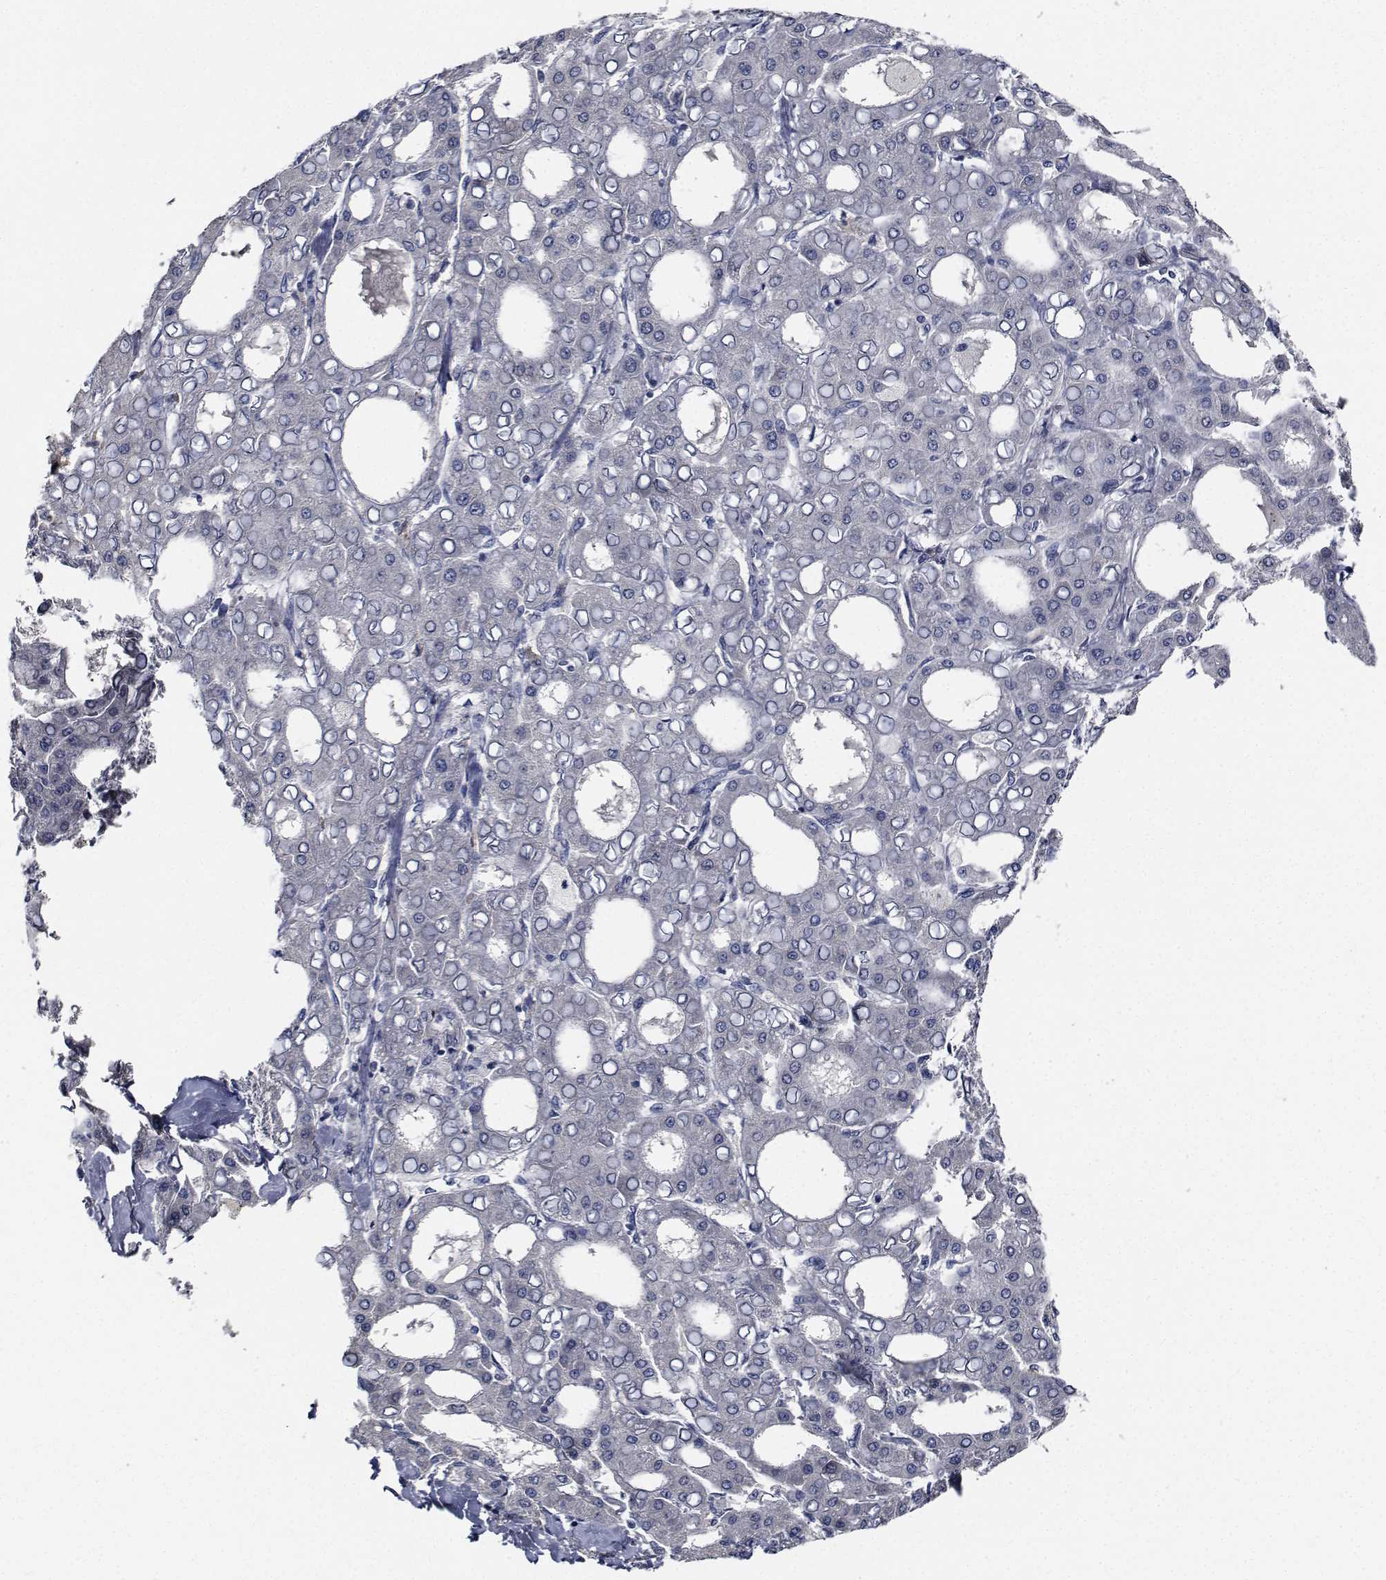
{"staining": {"intensity": "negative", "quantity": "none", "location": "none"}, "tissue": "liver cancer", "cell_type": "Tumor cells", "image_type": "cancer", "snomed": [{"axis": "morphology", "description": "Carcinoma, Hepatocellular, NOS"}, {"axis": "topography", "description": "Liver"}], "caption": "An immunohistochemistry image of liver cancer is shown. There is no staining in tumor cells of liver cancer.", "gene": "NVL", "patient": {"sex": "male", "age": 65}}